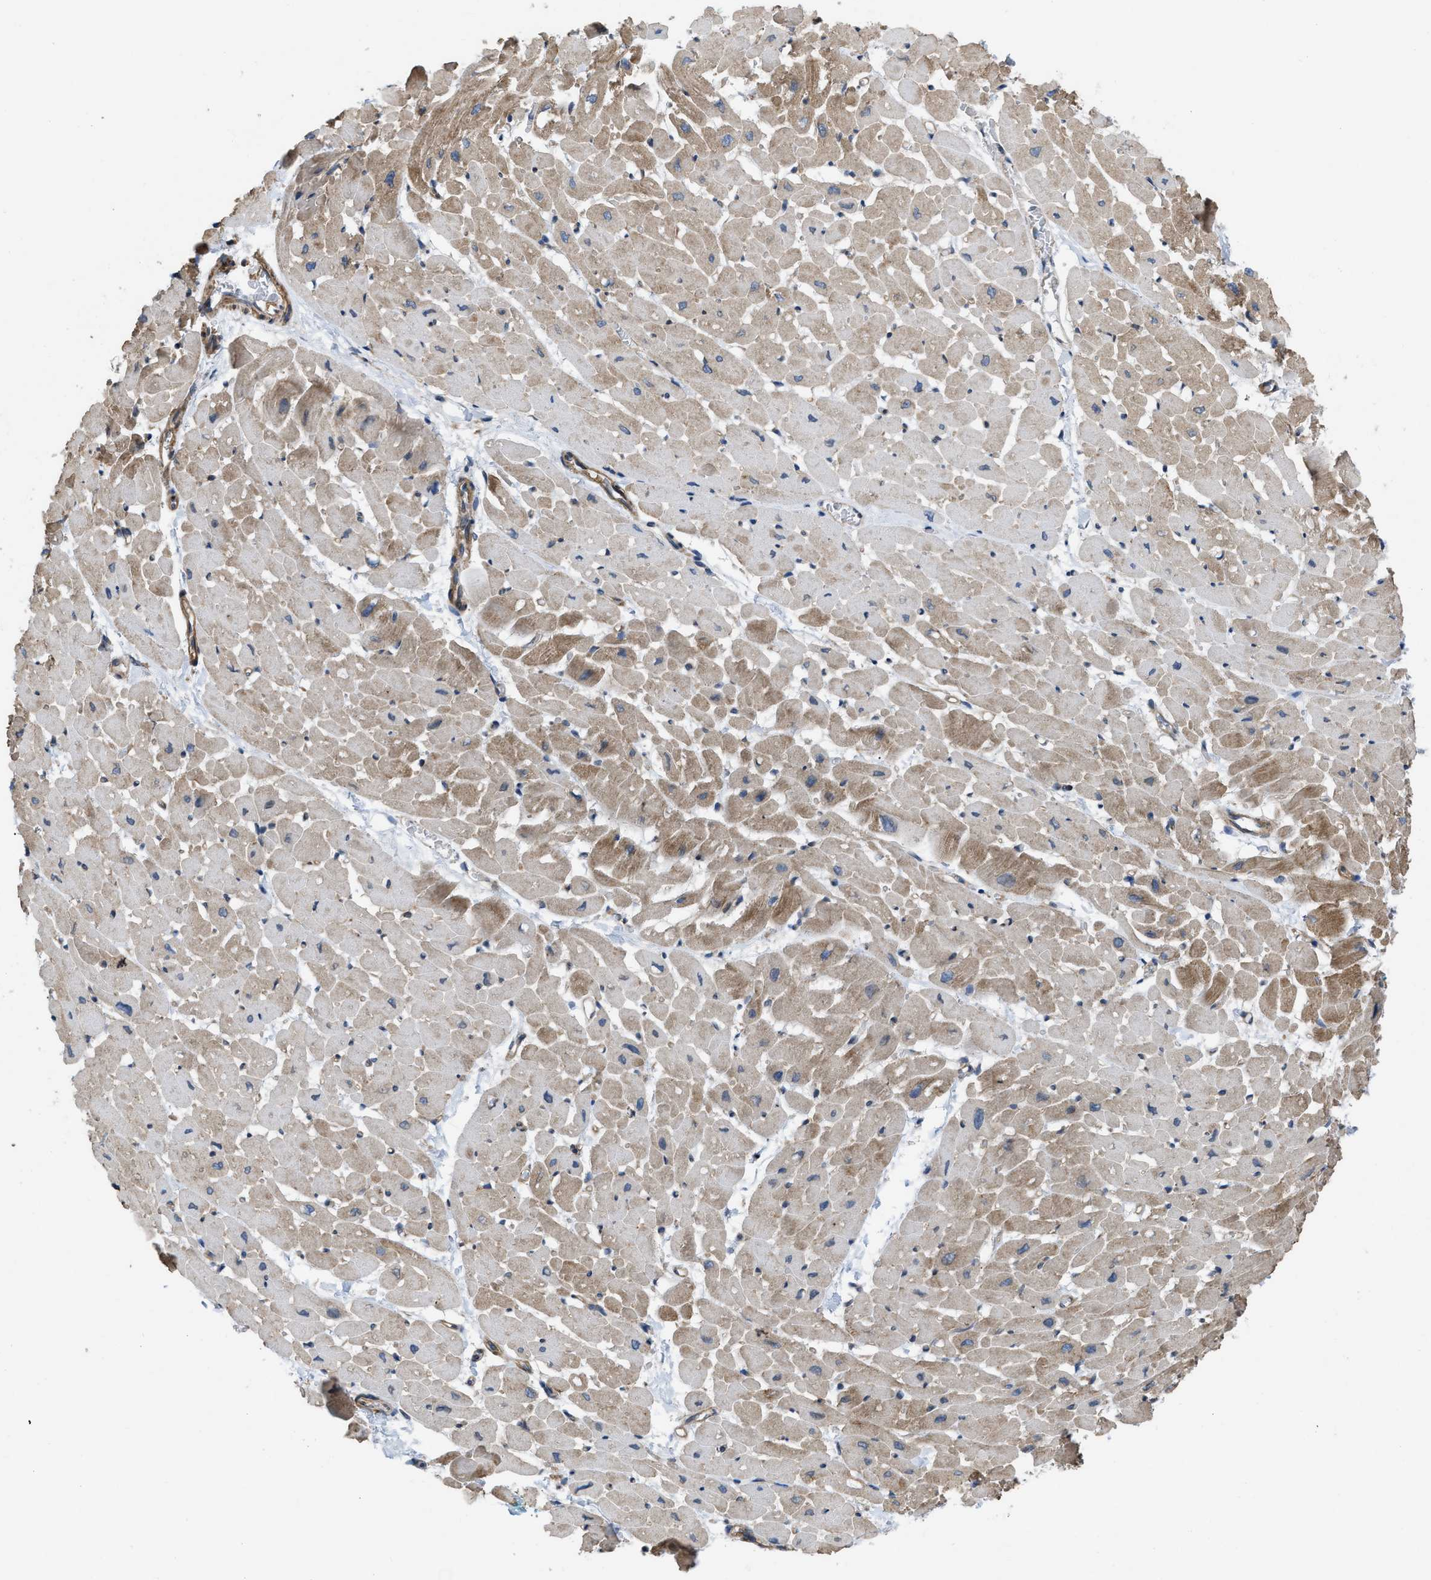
{"staining": {"intensity": "moderate", "quantity": ">75%", "location": "cytoplasmic/membranous"}, "tissue": "heart muscle", "cell_type": "Cardiomyocytes", "image_type": "normal", "snomed": [{"axis": "morphology", "description": "Normal tissue, NOS"}, {"axis": "topography", "description": "Heart"}], "caption": "Moderate cytoplasmic/membranous positivity is seen in approximately >75% of cardiomyocytes in normal heart muscle. (DAB (3,3'-diaminobenzidine) = brown stain, brightfield microscopy at high magnification).", "gene": "MYO18A", "patient": {"sex": "male", "age": 45}}